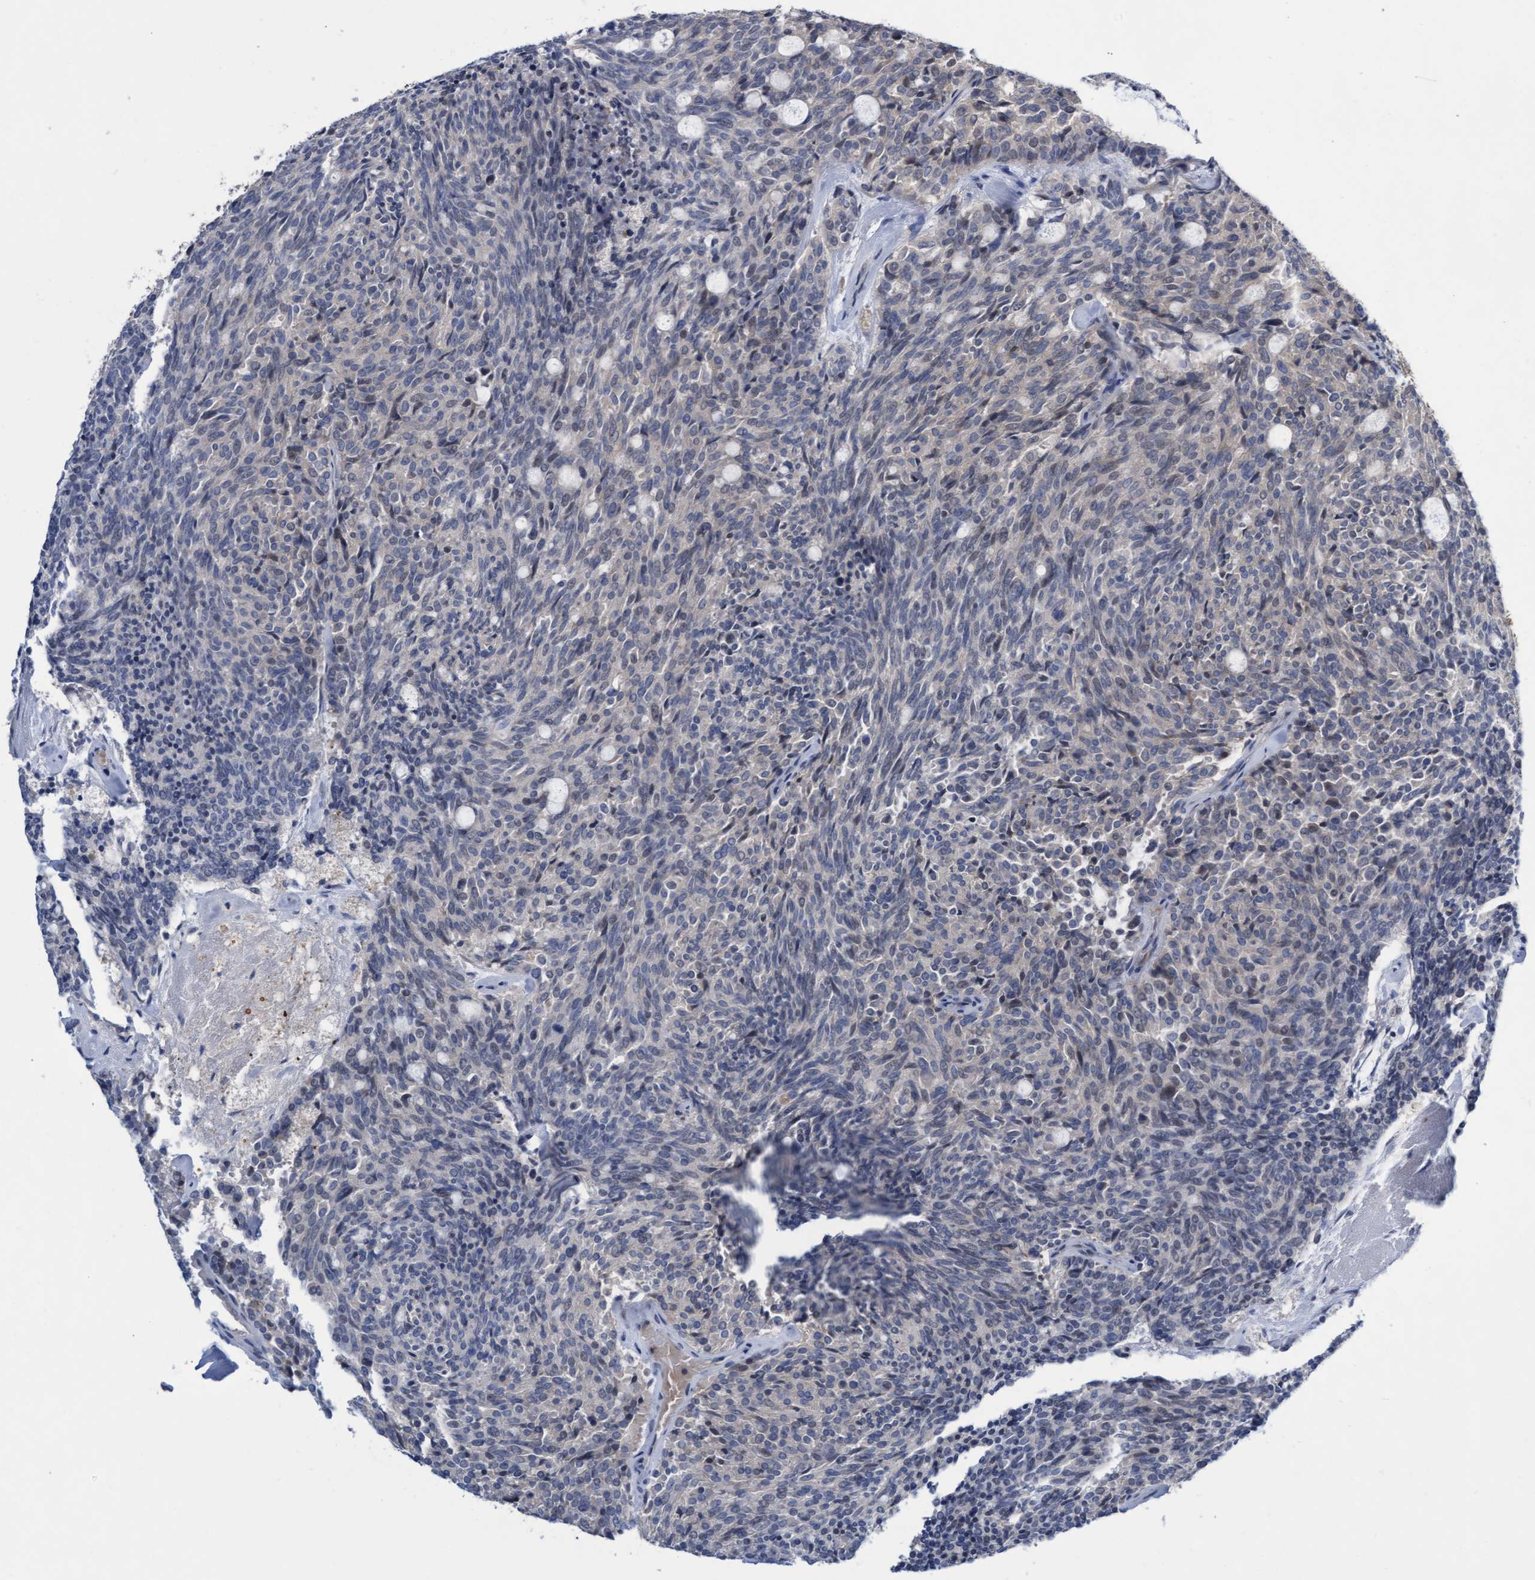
{"staining": {"intensity": "weak", "quantity": "<25%", "location": "nuclear"}, "tissue": "carcinoid", "cell_type": "Tumor cells", "image_type": "cancer", "snomed": [{"axis": "morphology", "description": "Carcinoid, malignant, NOS"}, {"axis": "topography", "description": "Pancreas"}], "caption": "Immunohistochemistry of carcinoid displays no positivity in tumor cells.", "gene": "ABCF2", "patient": {"sex": "female", "age": 54}}